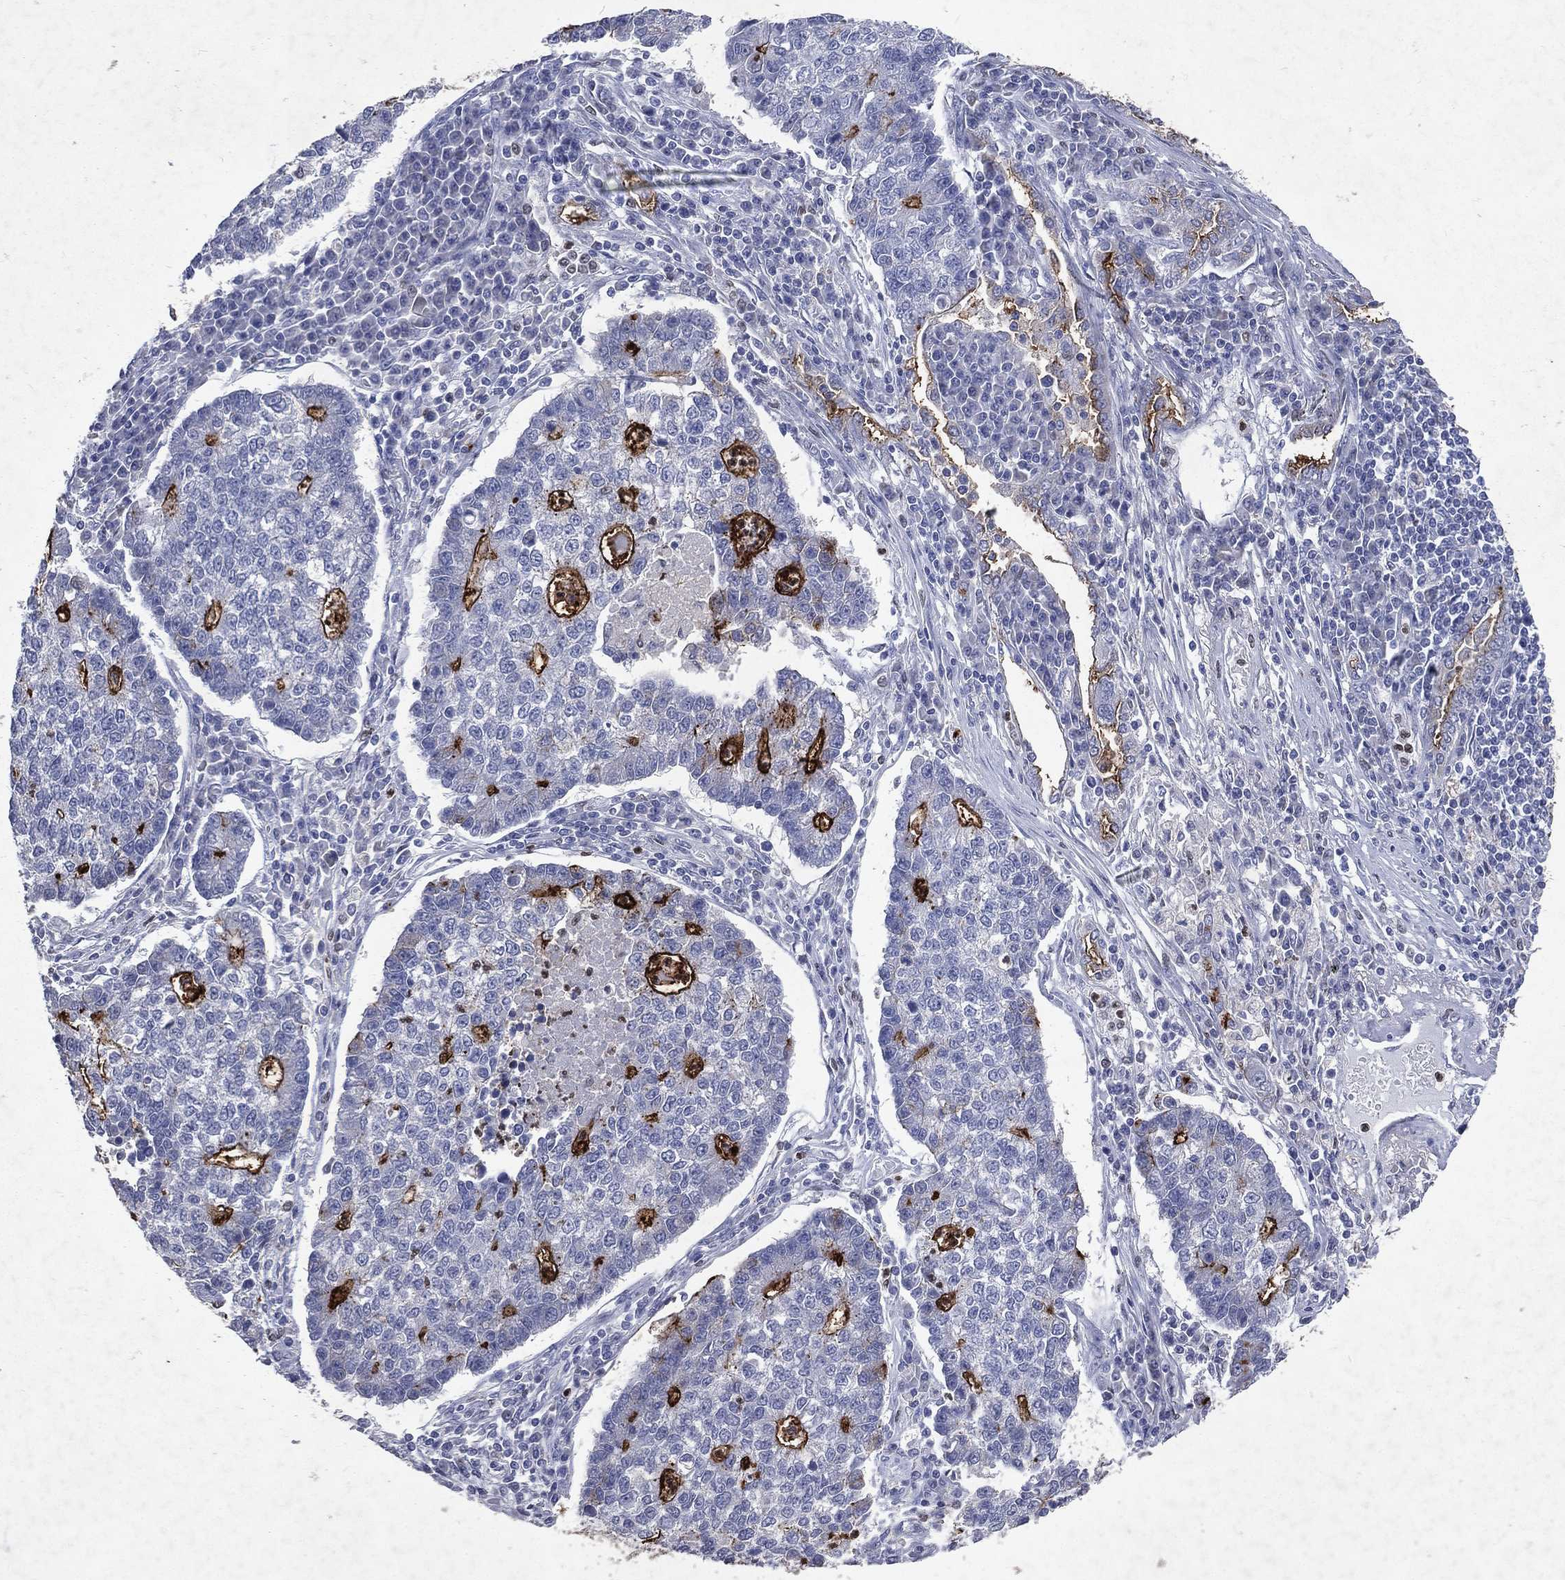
{"staining": {"intensity": "strong", "quantity": "25%-75%", "location": "cytoplasmic/membranous"}, "tissue": "lung cancer", "cell_type": "Tumor cells", "image_type": "cancer", "snomed": [{"axis": "morphology", "description": "Adenocarcinoma, NOS"}, {"axis": "topography", "description": "Lung"}], "caption": "Adenocarcinoma (lung) stained with a protein marker displays strong staining in tumor cells.", "gene": "SLC34A2", "patient": {"sex": "male", "age": 57}}